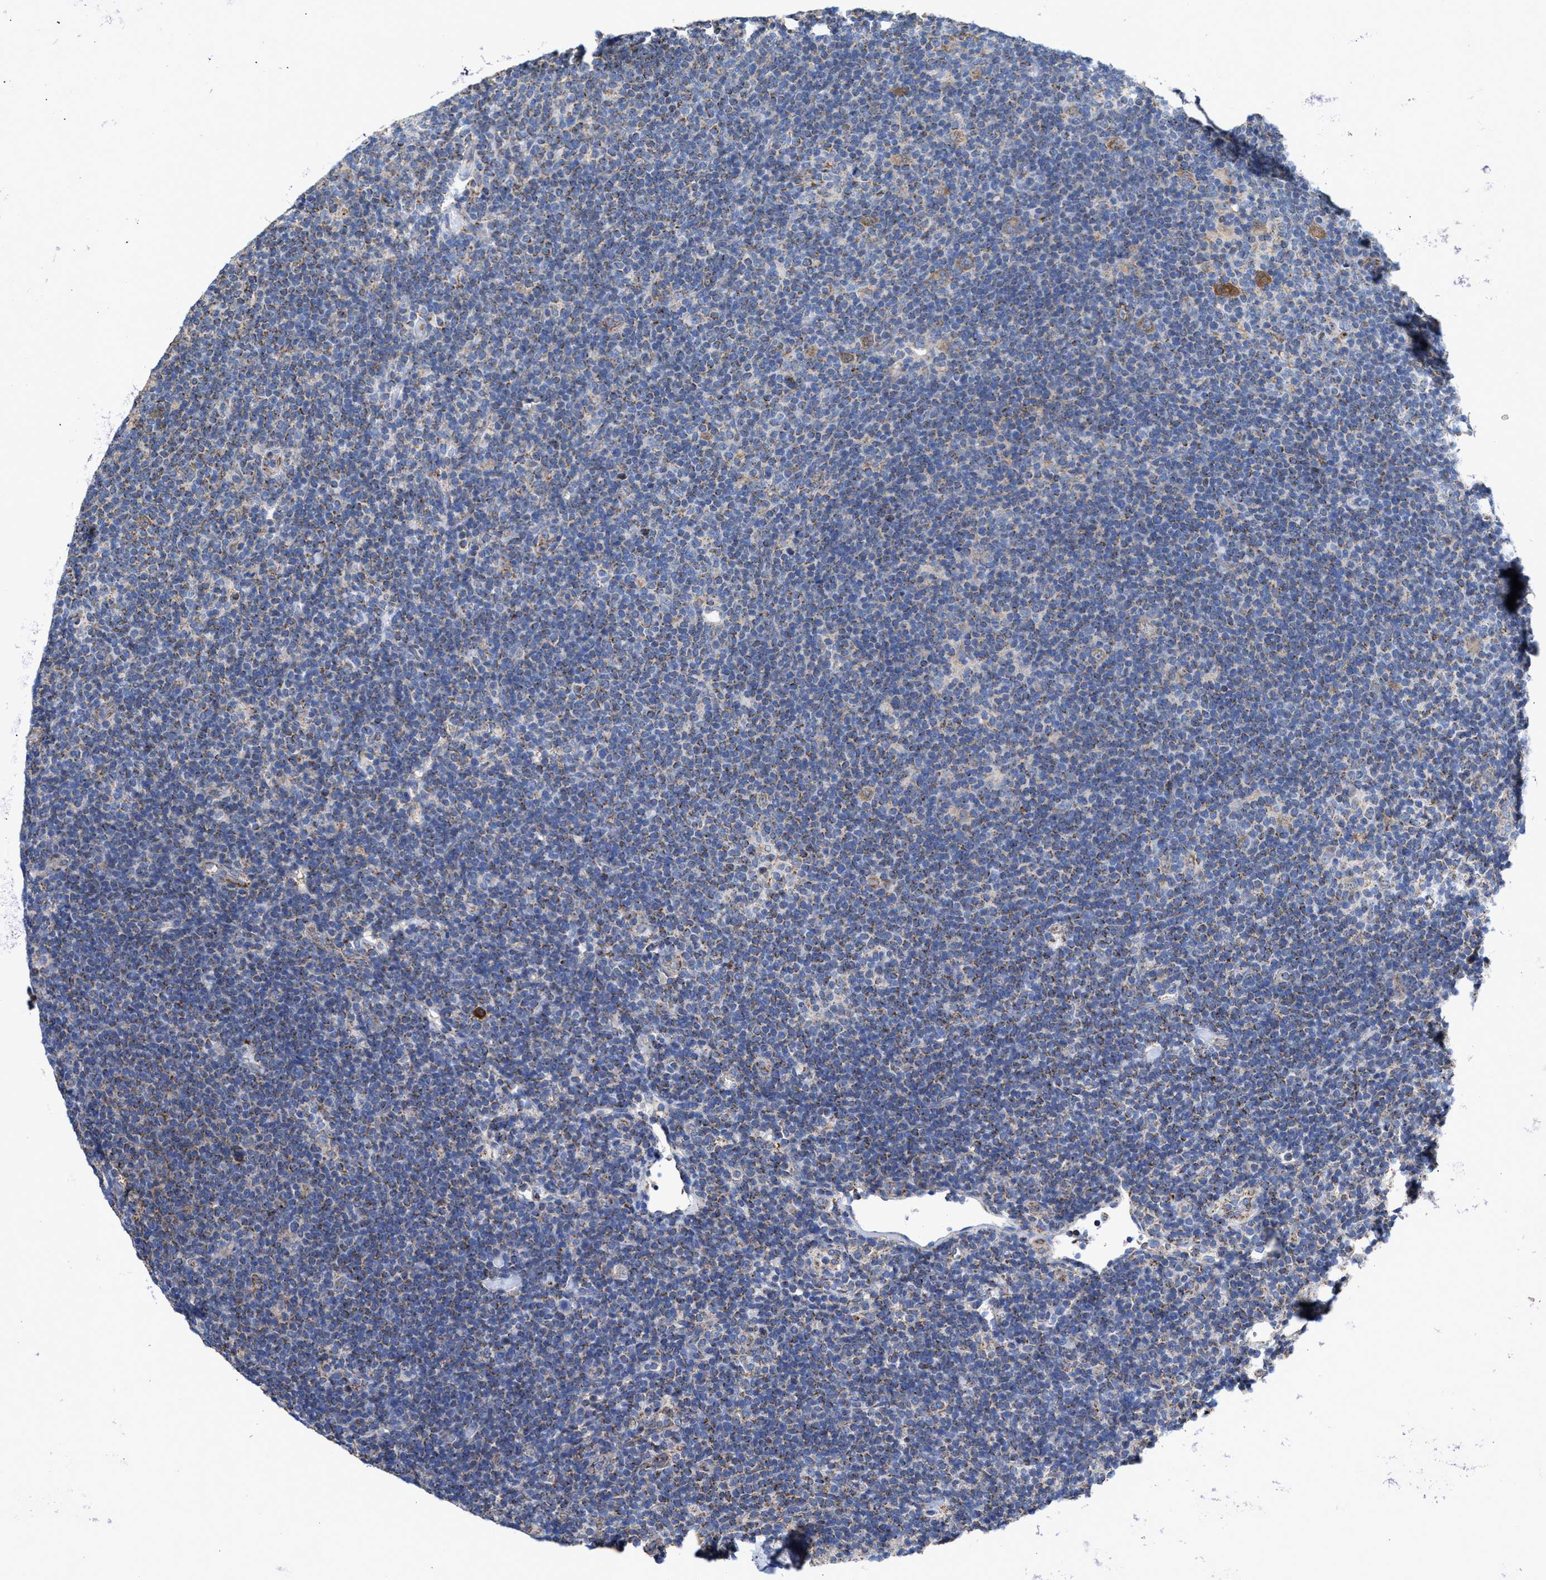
{"staining": {"intensity": "moderate", "quantity": "<25%", "location": "cytoplasmic/membranous"}, "tissue": "lymphoma", "cell_type": "Tumor cells", "image_type": "cancer", "snomed": [{"axis": "morphology", "description": "Hodgkin's disease, NOS"}, {"axis": "topography", "description": "Lymph node"}], "caption": "Human lymphoma stained with a protein marker exhibits moderate staining in tumor cells.", "gene": "MECR", "patient": {"sex": "female", "age": 57}}